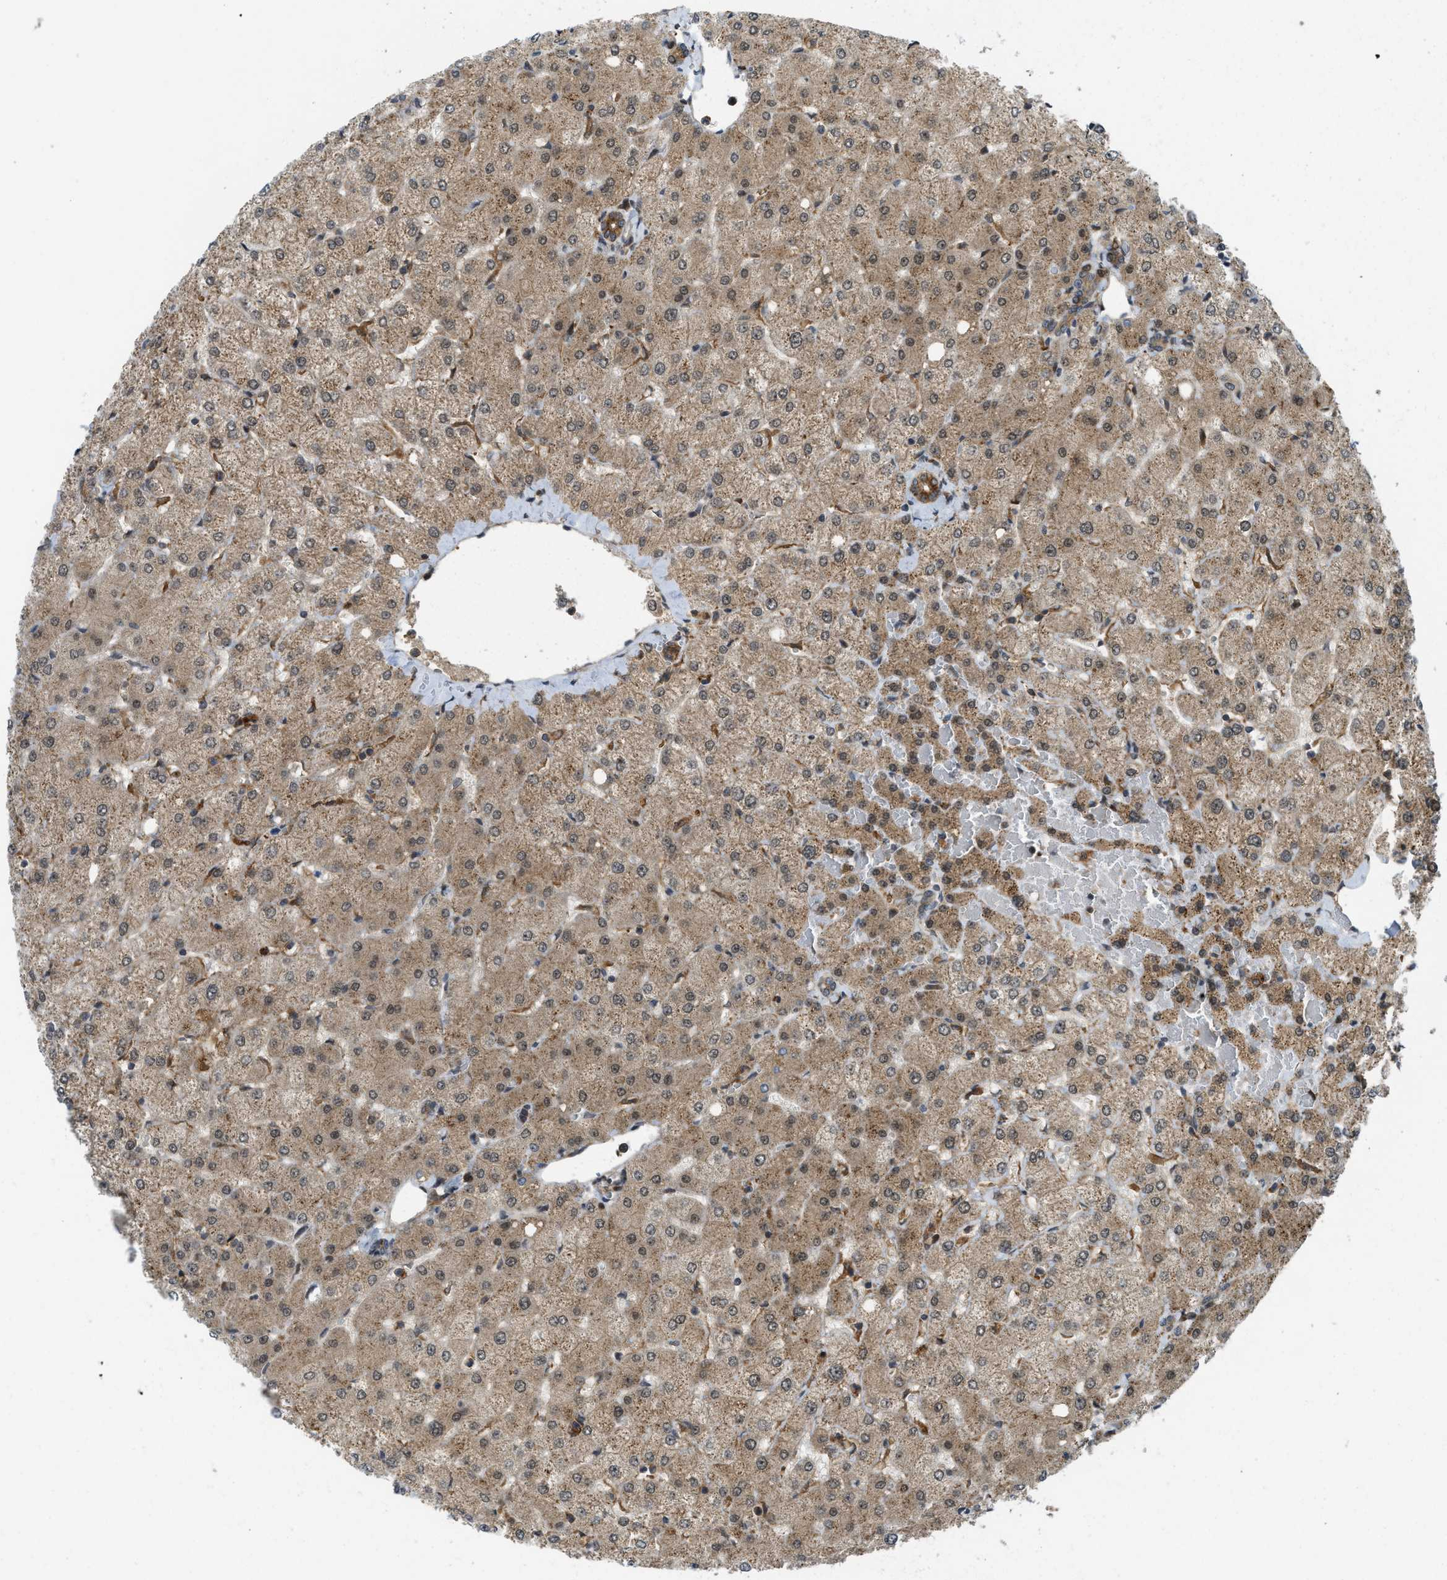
{"staining": {"intensity": "moderate", "quantity": ">75%", "location": "cytoplasmic/membranous"}, "tissue": "liver", "cell_type": "Cholangiocytes", "image_type": "normal", "snomed": [{"axis": "morphology", "description": "Normal tissue, NOS"}, {"axis": "topography", "description": "Liver"}], "caption": "A histopathology image showing moderate cytoplasmic/membranous expression in approximately >75% of cholangiocytes in unremarkable liver, as visualized by brown immunohistochemical staining.", "gene": "DNAJC28", "patient": {"sex": "female", "age": 54}}